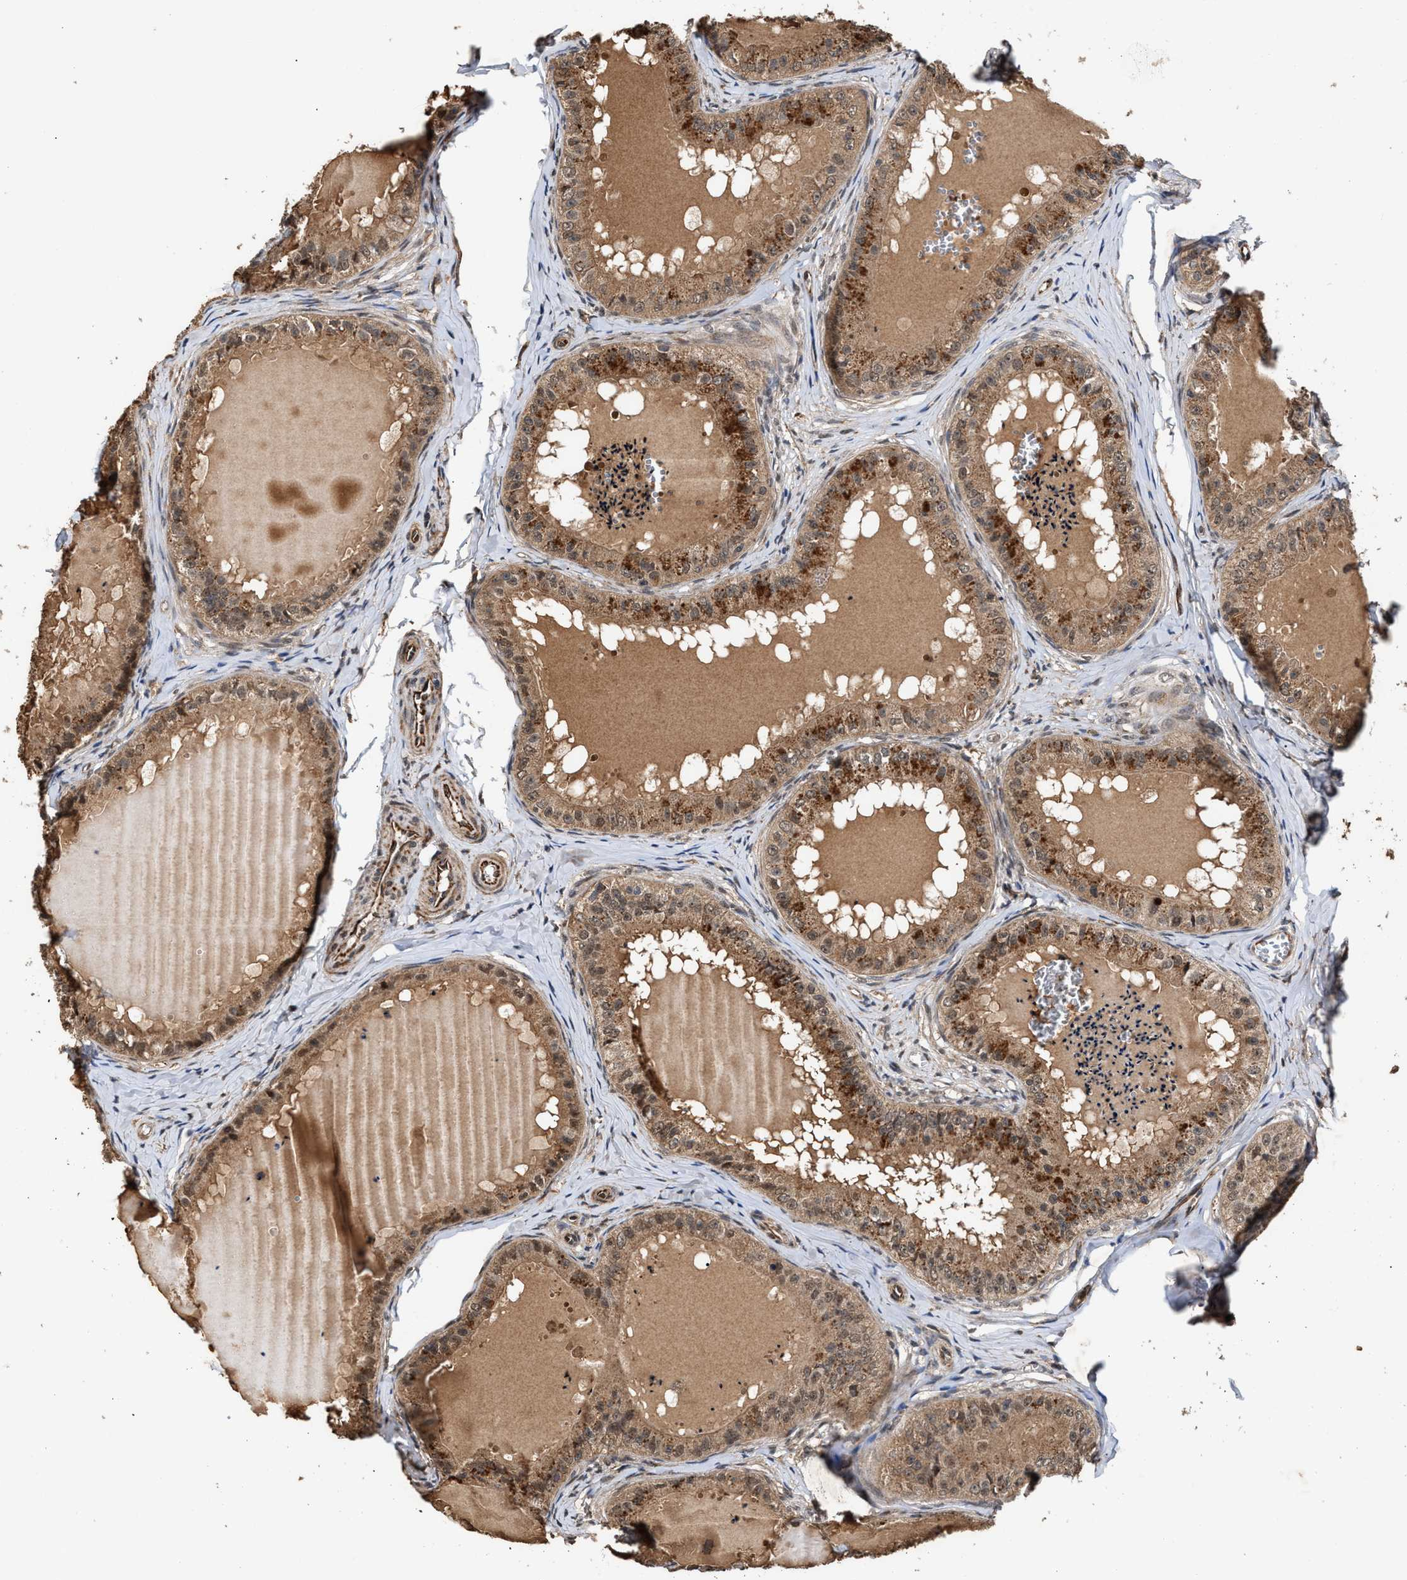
{"staining": {"intensity": "moderate", "quantity": ">75%", "location": "cytoplasmic/membranous,nuclear"}, "tissue": "epididymis", "cell_type": "Glandular cells", "image_type": "normal", "snomed": [{"axis": "morphology", "description": "Normal tissue, NOS"}, {"axis": "topography", "description": "Epididymis"}], "caption": "High-power microscopy captured an IHC histopathology image of benign epididymis, revealing moderate cytoplasmic/membranous,nuclear staining in approximately >75% of glandular cells. The staining was performed using DAB (3,3'-diaminobenzidine), with brown indicating positive protein expression. Nuclei are stained blue with hematoxylin.", "gene": "ZNHIT6", "patient": {"sex": "male", "age": 31}}